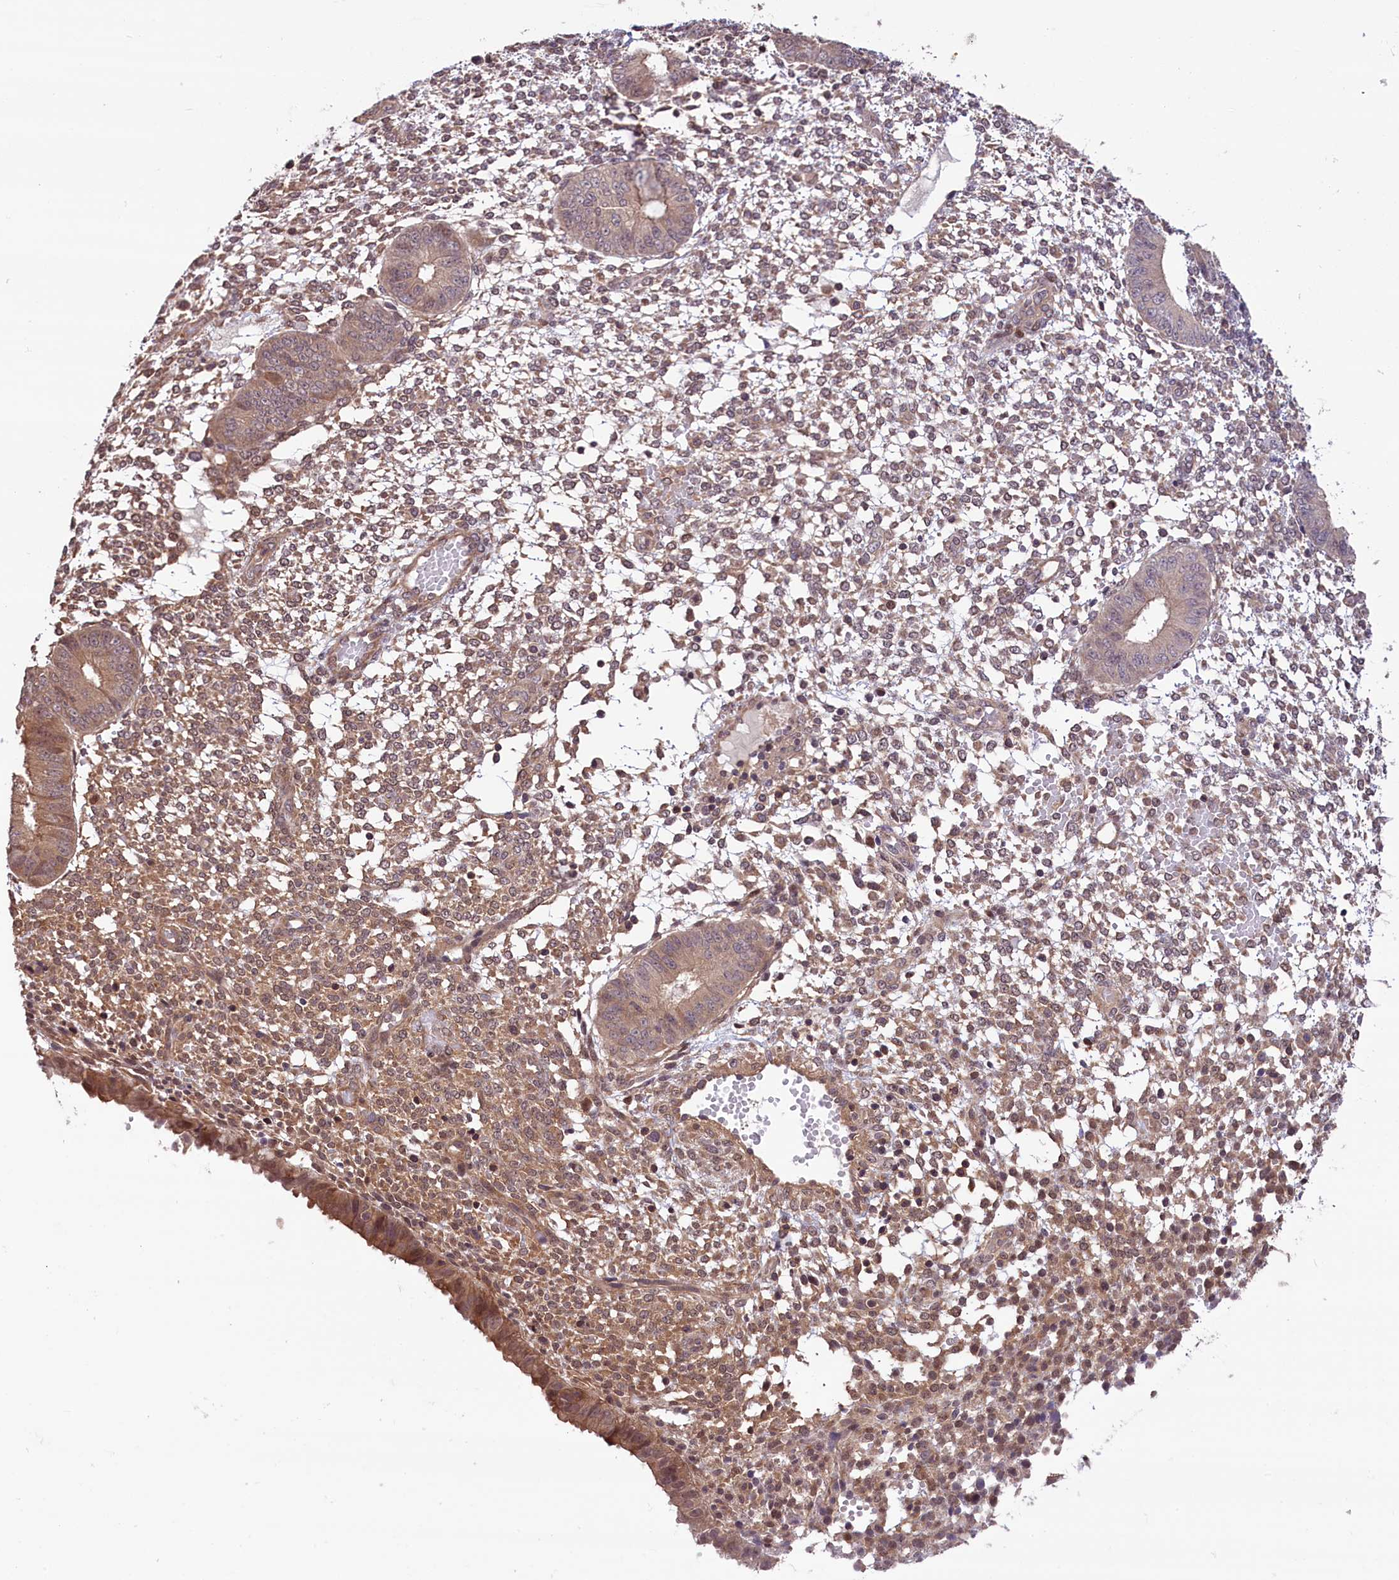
{"staining": {"intensity": "moderate", "quantity": "25%-75%", "location": "cytoplasmic/membranous"}, "tissue": "endometrium", "cell_type": "Cells in endometrial stroma", "image_type": "normal", "snomed": [{"axis": "morphology", "description": "Normal tissue, NOS"}, {"axis": "topography", "description": "Endometrium"}], "caption": "Immunohistochemical staining of normal endometrium reveals moderate cytoplasmic/membranous protein staining in approximately 25%-75% of cells in endometrial stroma. (IHC, brightfield microscopy, high magnification).", "gene": "RIC8A", "patient": {"sex": "female", "age": 49}}